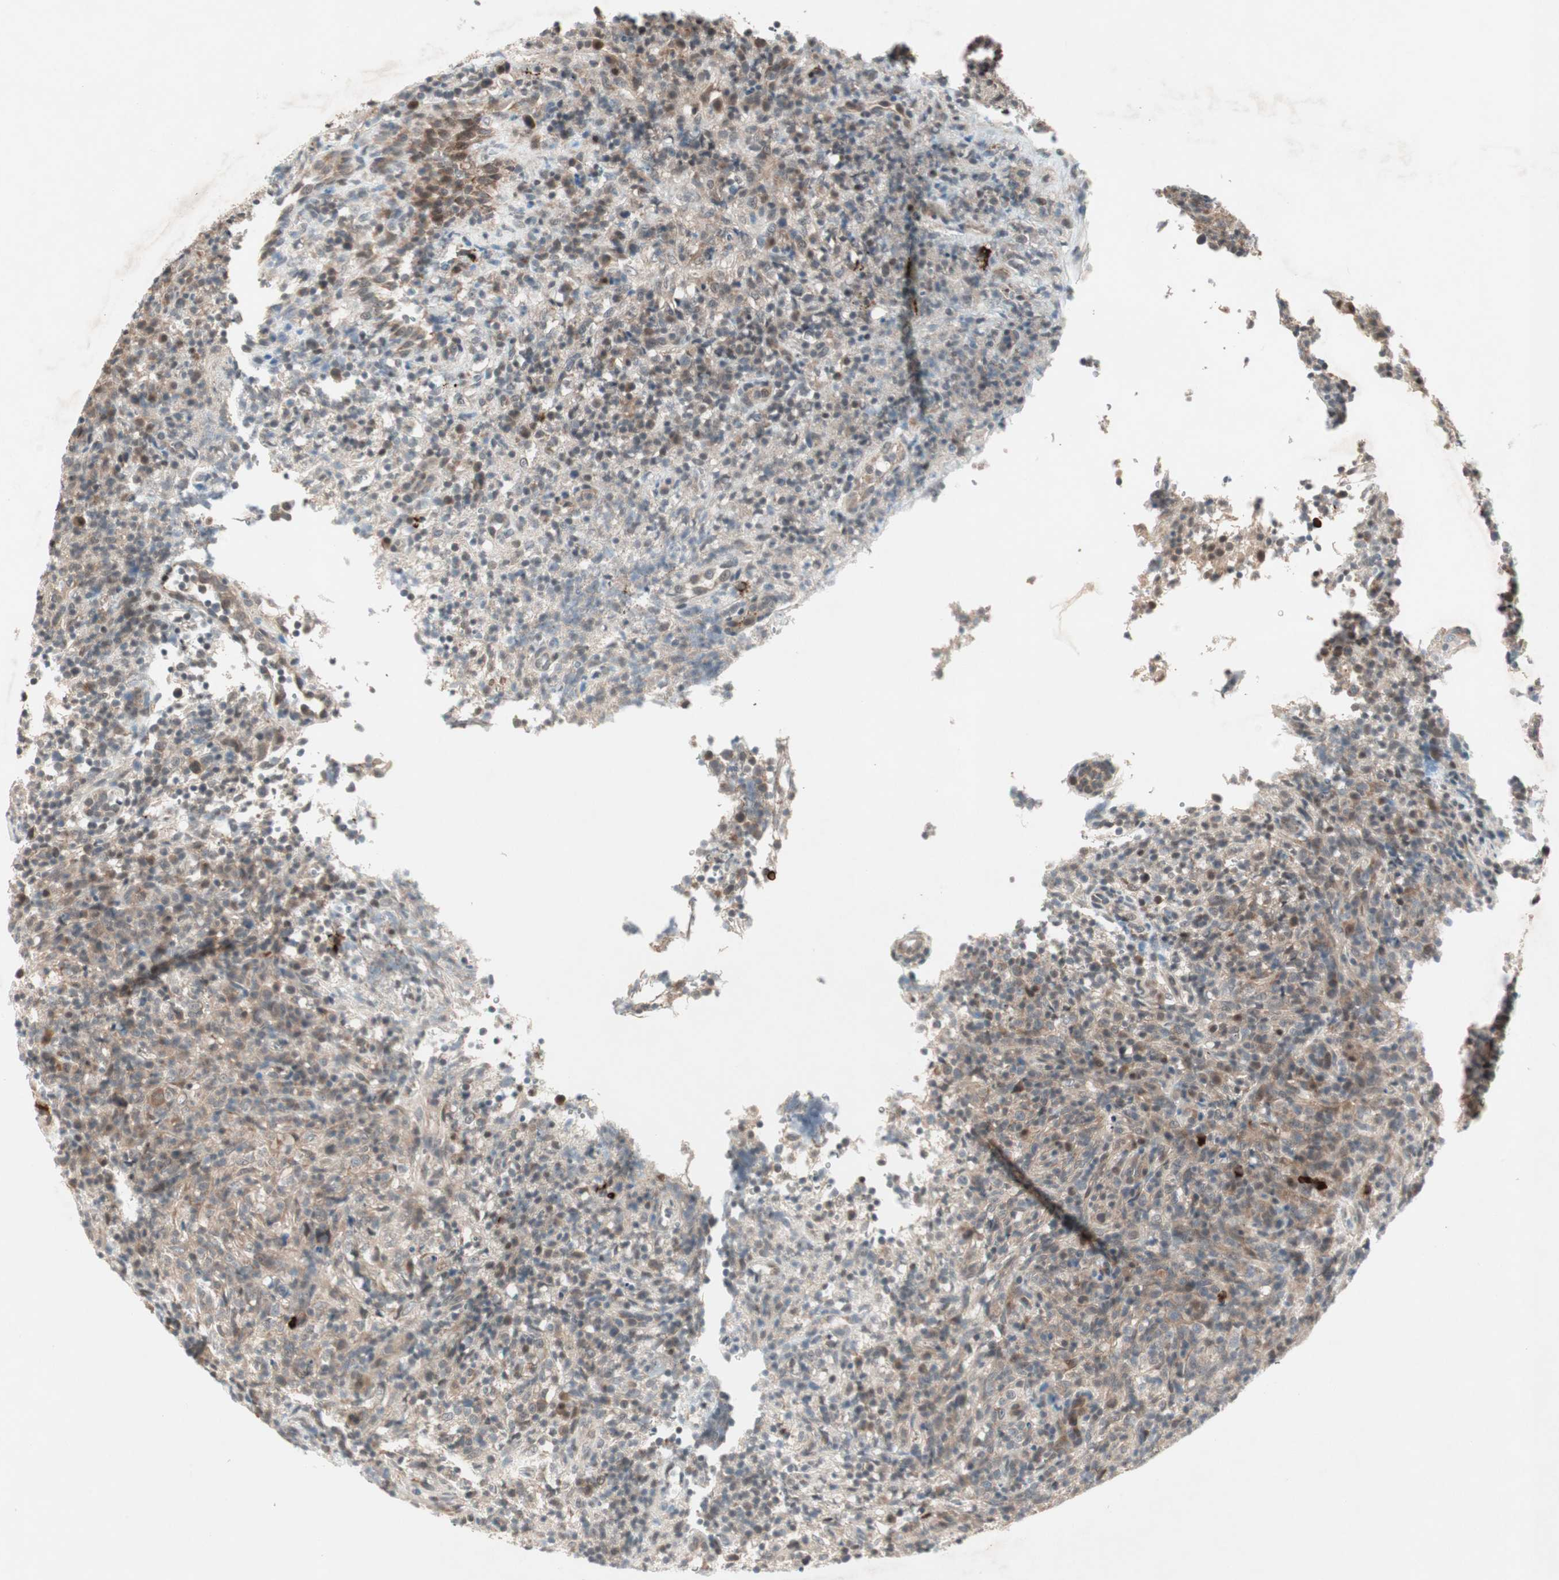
{"staining": {"intensity": "moderate", "quantity": ">75%", "location": "cytoplasmic/membranous"}, "tissue": "lymphoma", "cell_type": "Tumor cells", "image_type": "cancer", "snomed": [{"axis": "morphology", "description": "Malignant lymphoma, non-Hodgkin's type, High grade"}, {"axis": "topography", "description": "Lymph node"}], "caption": "A brown stain highlights moderate cytoplasmic/membranous expression of a protein in lymphoma tumor cells. (IHC, brightfield microscopy, high magnification).", "gene": "PGBD1", "patient": {"sex": "female", "age": 76}}